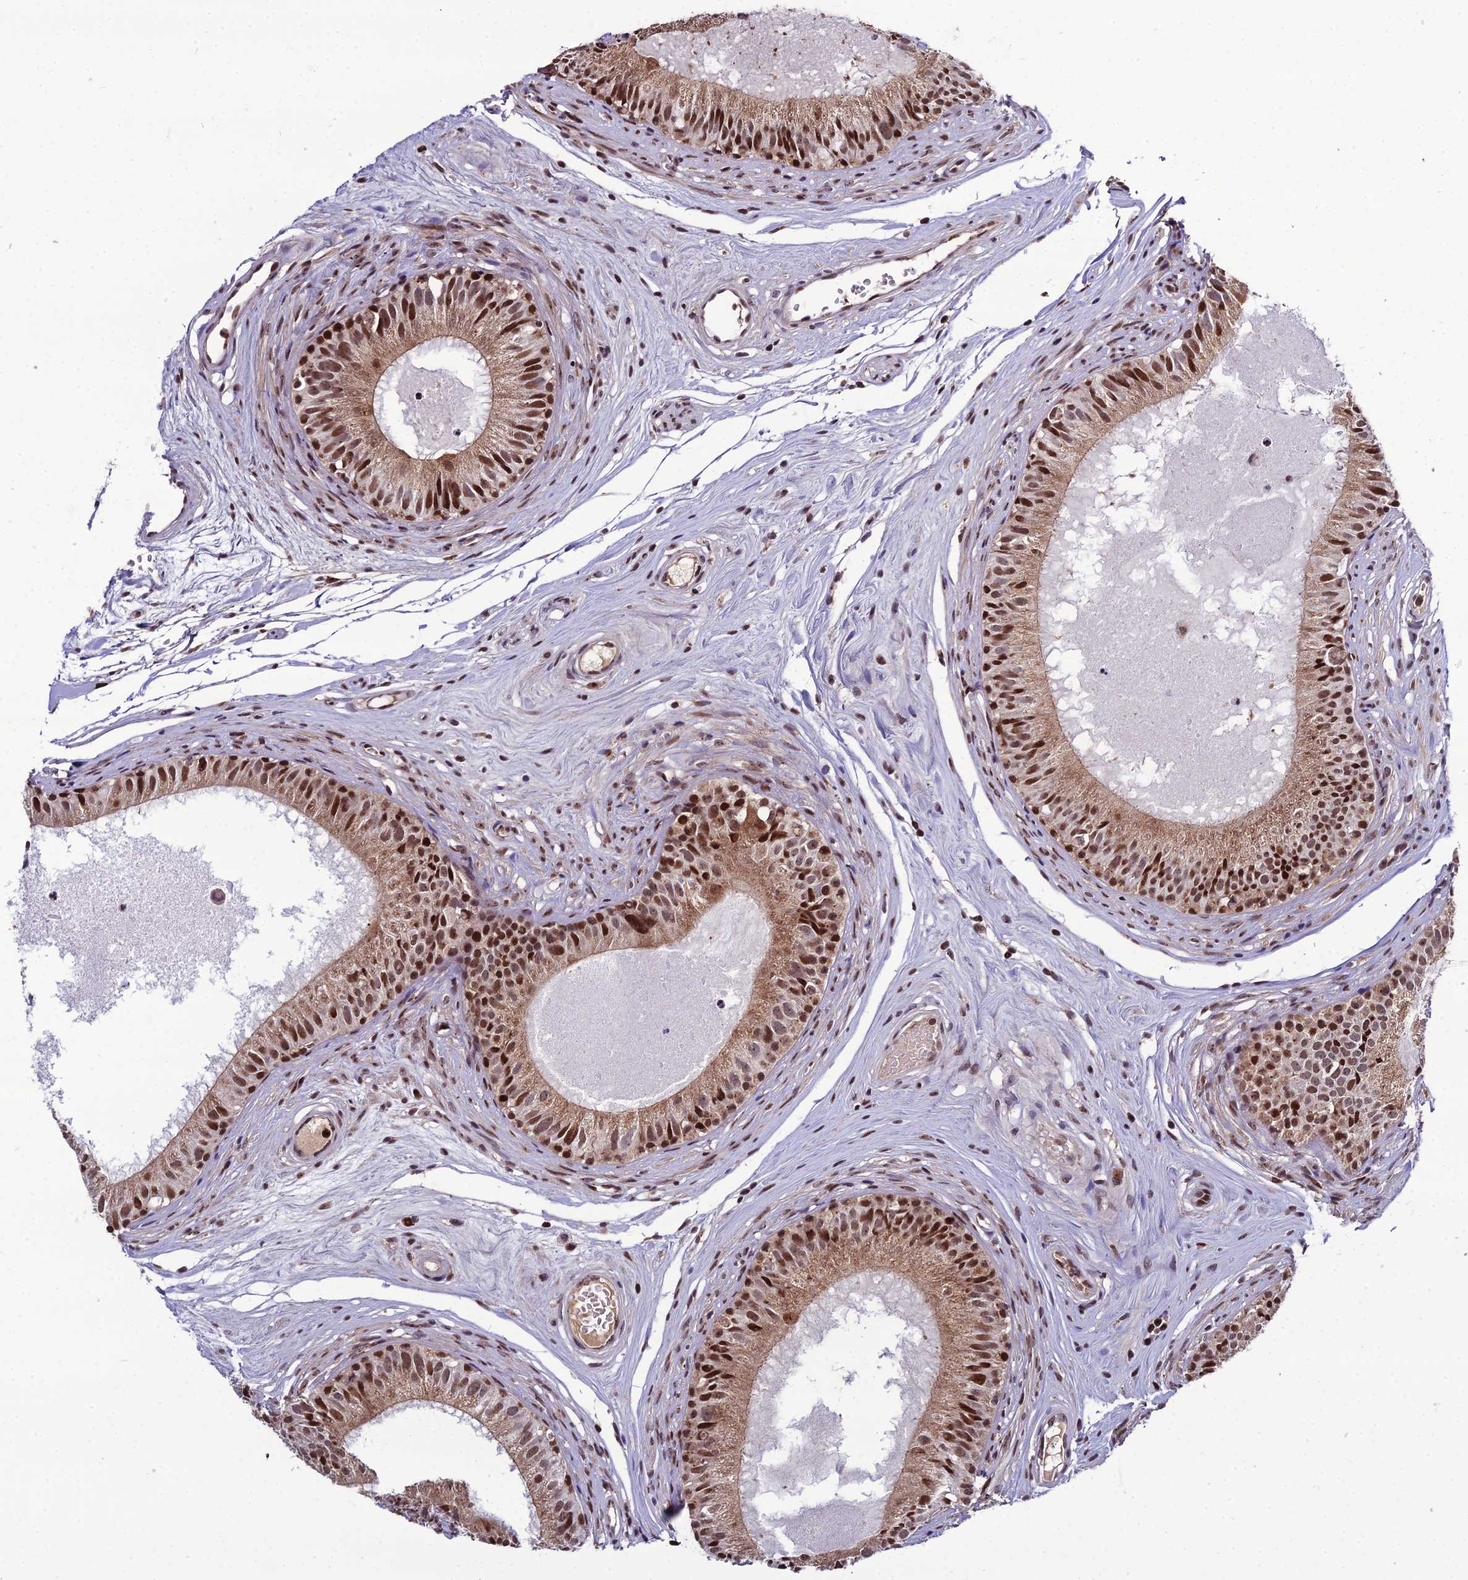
{"staining": {"intensity": "strong", "quantity": "25%-75%", "location": "cytoplasmic/membranous,nuclear"}, "tissue": "epididymis", "cell_type": "Glandular cells", "image_type": "normal", "snomed": [{"axis": "morphology", "description": "Normal tissue, NOS"}, {"axis": "topography", "description": "Epididymis"}], "caption": "Immunohistochemistry (IHC) of unremarkable epididymis reveals high levels of strong cytoplasmic/membranous,nuclear staining in approximately 25%-75% of glandular cells.", "gene": "ARL2", "patient": {"sex": "male", "age": 74}}